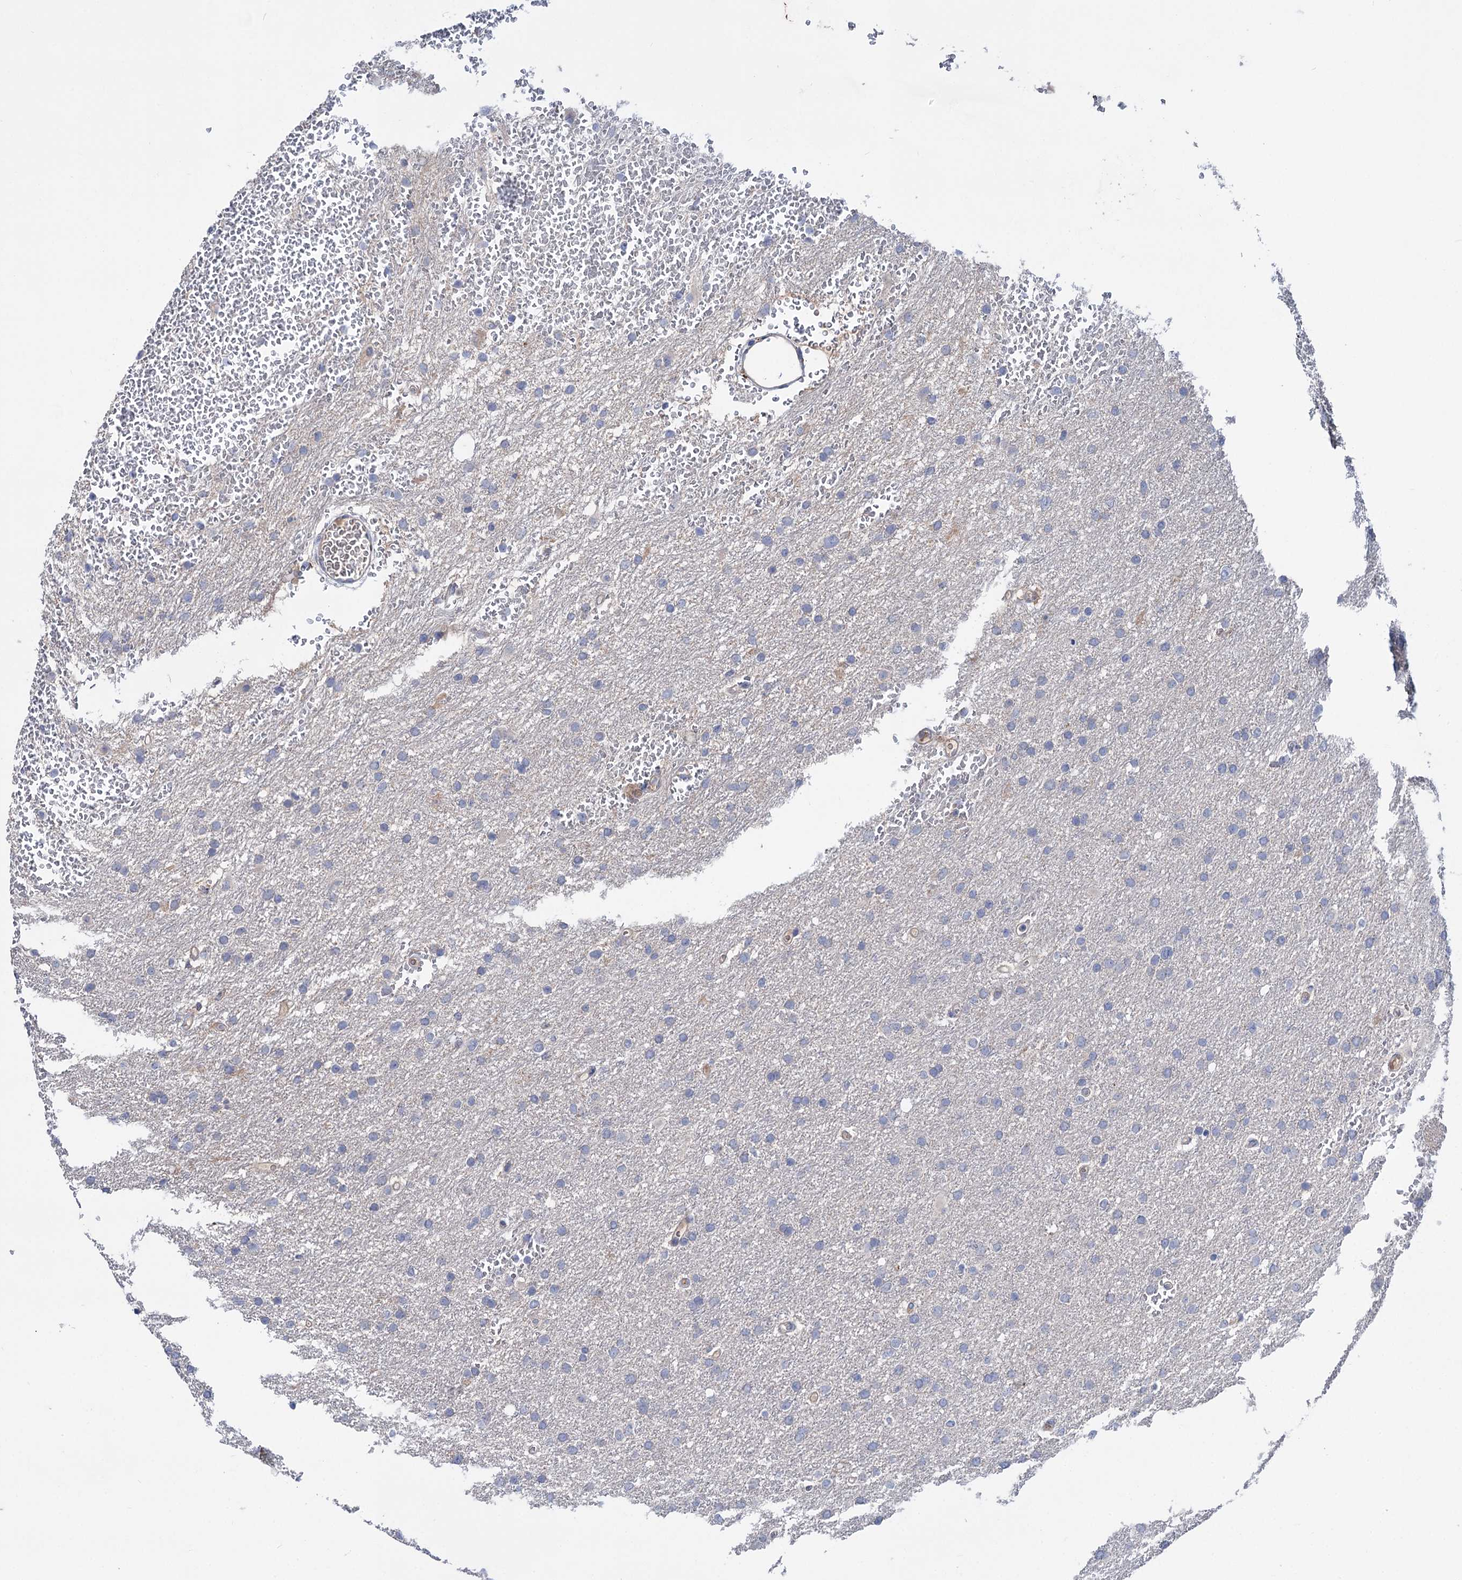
{"staining": {"intensity": "negative", "quantity": "none", "location": "none"}, "tissue": "glioma", "cell_type": "Tumor cells", "image_type": "cancer", "snomed": [{"axis": "morphology", "description": "Glioma, malignant, High grade"}, {"axis": "topography", "description": "Cerebral cortex"}], "caption": "Immunohistochemistry (IHC) of human malignant glioma (high-grade) exhibits no expression in tumor cells.", "gene": "PPP1R32", "patient": {"sex": "female", "age": 36}}